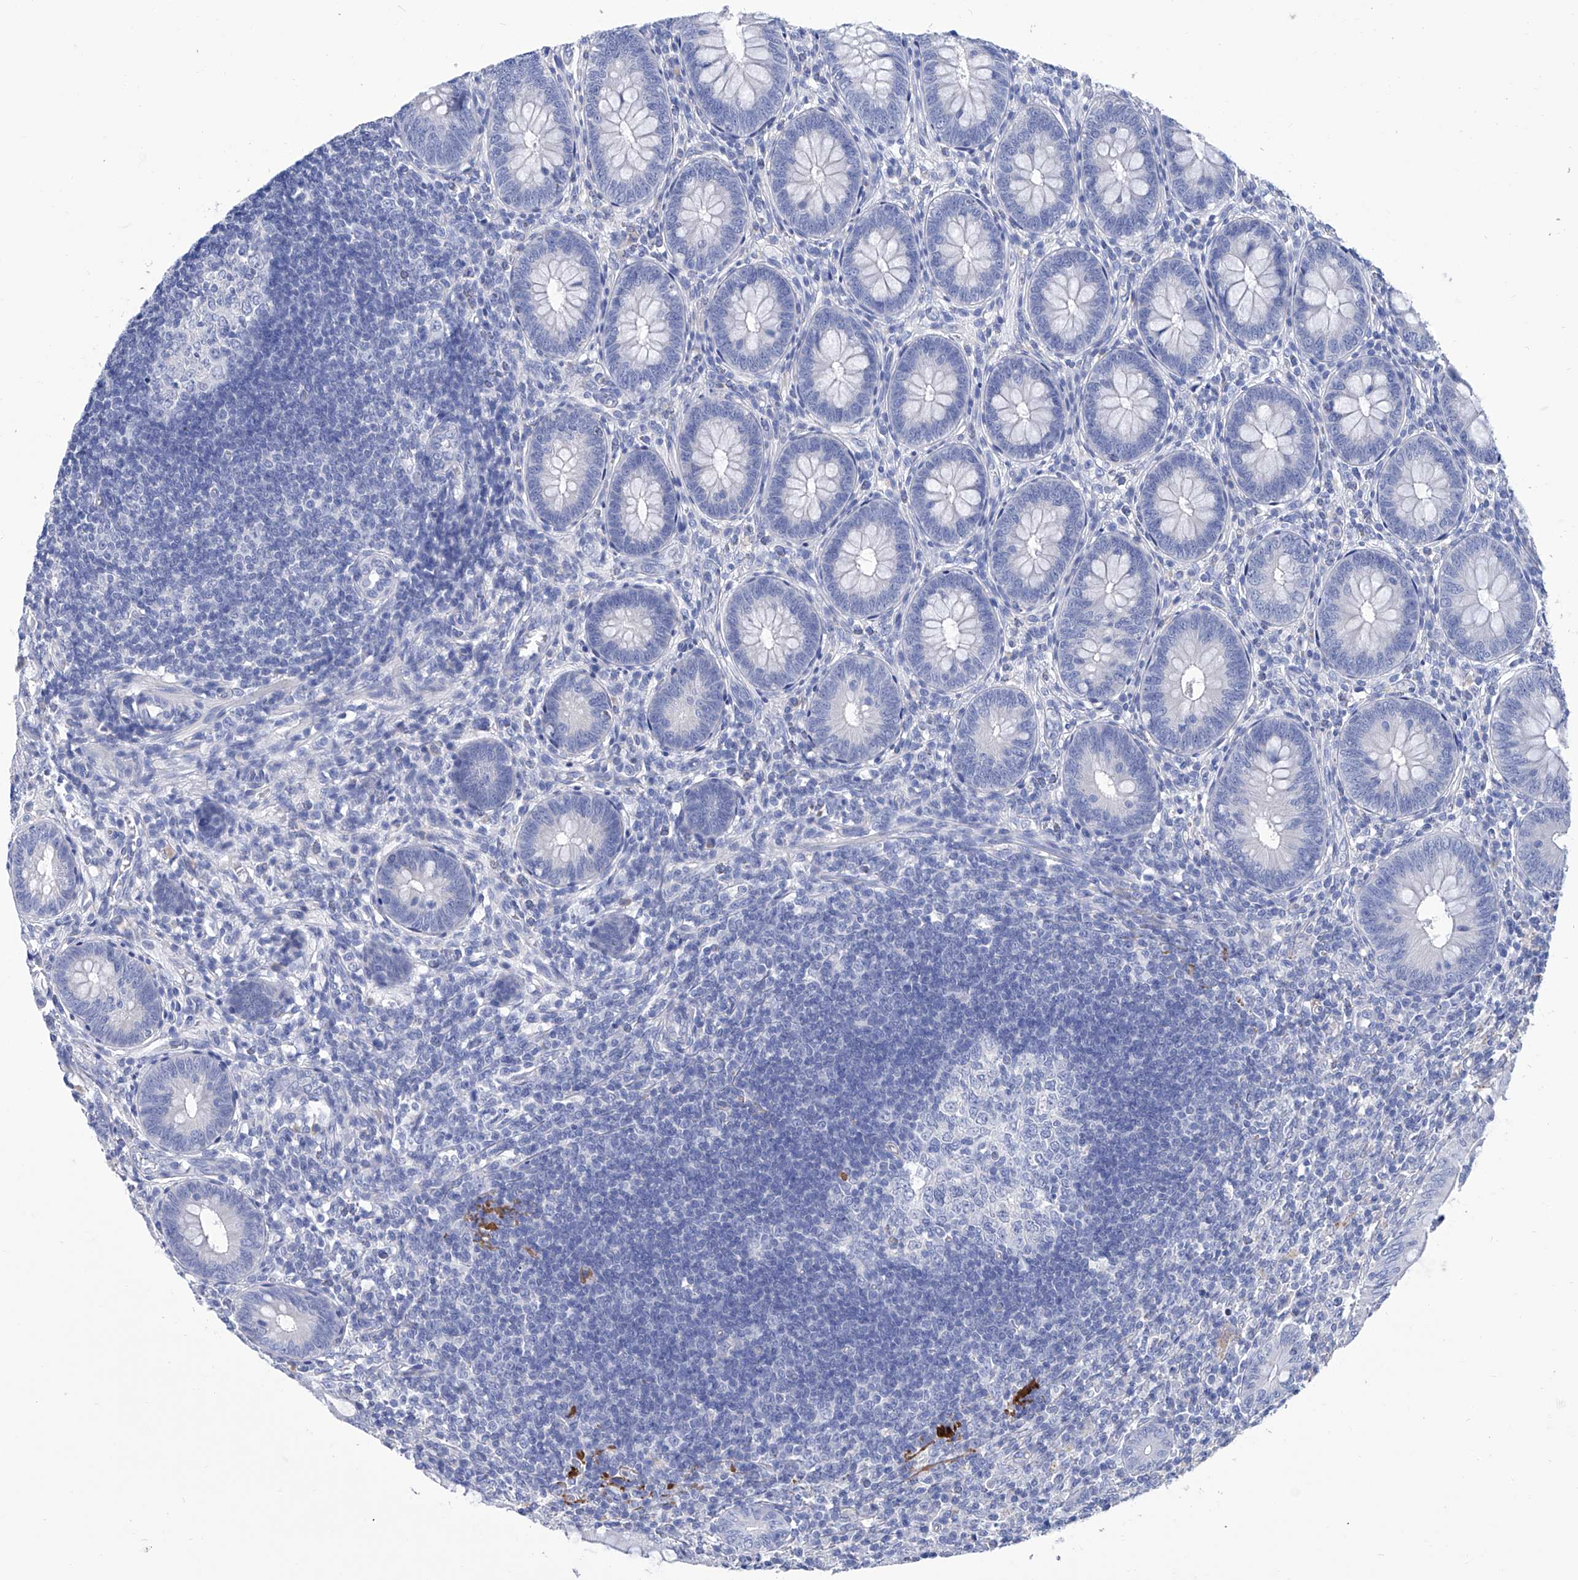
{"staining": {"intensity": "negative", "quantity": "none", "location": "none"}, "tissue": "appendix", "cell_type": "Glandular cells", "image_type": "normal", "snomed": [{"axis": "morphology", "description": "Normal tissue, NOS"}, {"axis": "topography", "description": "Appendix"}], "caption": "DAB immunohistochemical staining of benign human appendix exhibits no significant positivity in glandular cells. (DAB (3,3'-diaminobenzidine) immunohistochemistry, high magnification).", "gene": "SMS", "patient": {"sex": "male", "age": 14}}